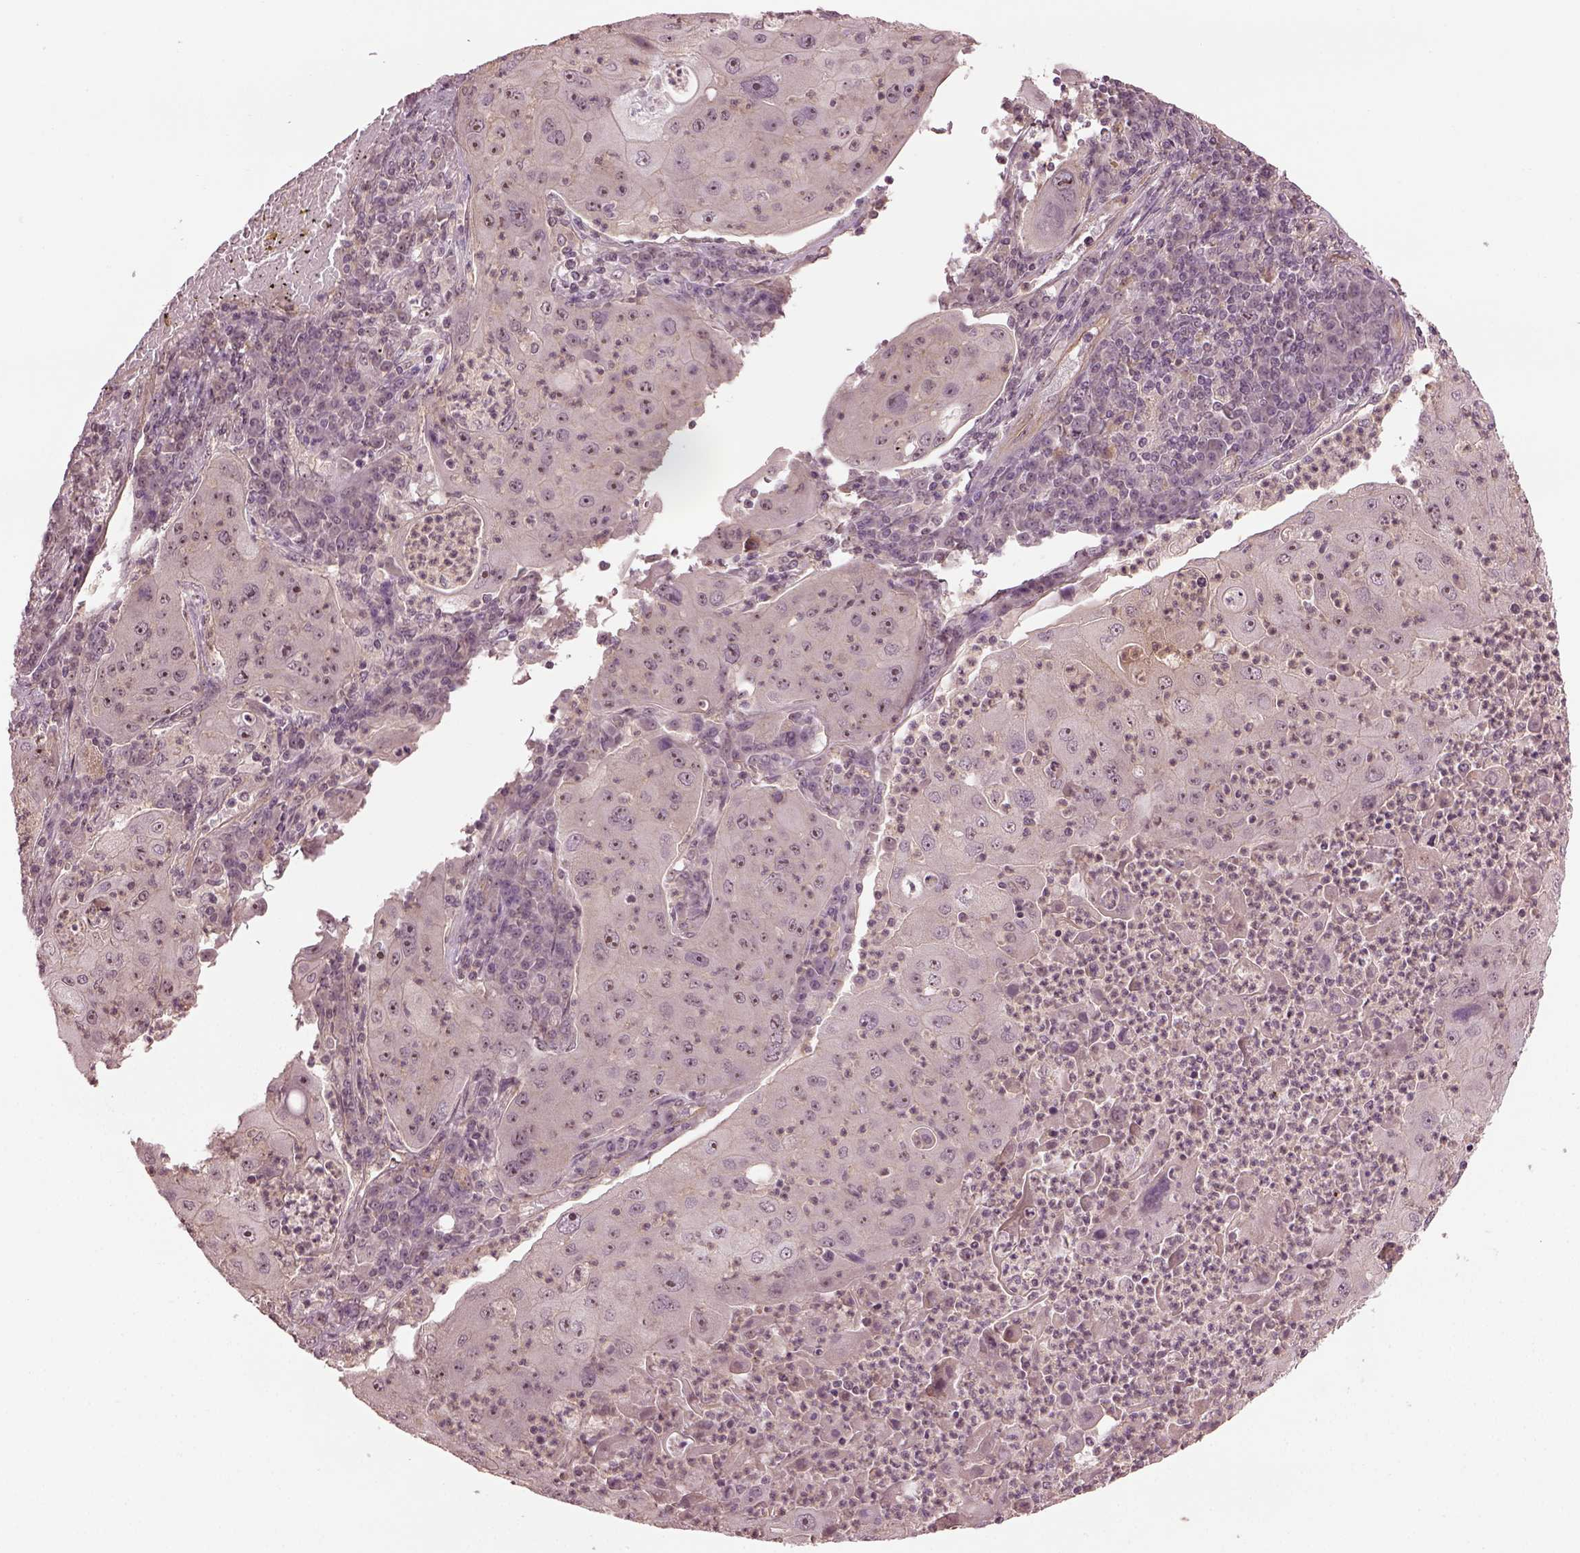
{"staining": {"intensity": "weak", "quantity": "25%-75%", "location": "nuclear"}, "tissue": "lung cancer", "cell_type": "Tumor cells", "image_type": "cancer", "snomed": [{"axis": "morphology", "description": "Squamous cell carcinoma, NOS"}, {"axis": "topography", "description": "Lung"}], "caption": "Brown immunohistochemical staining in lung squamous cell carcinoma demonstrates weak nuclear staining in approximately 25%-75% of tumor cells. (IHC, brightfield microscopy, high magnification).", "gene": "GNRH1", "patient": {"sex": "female", "age": 59}}